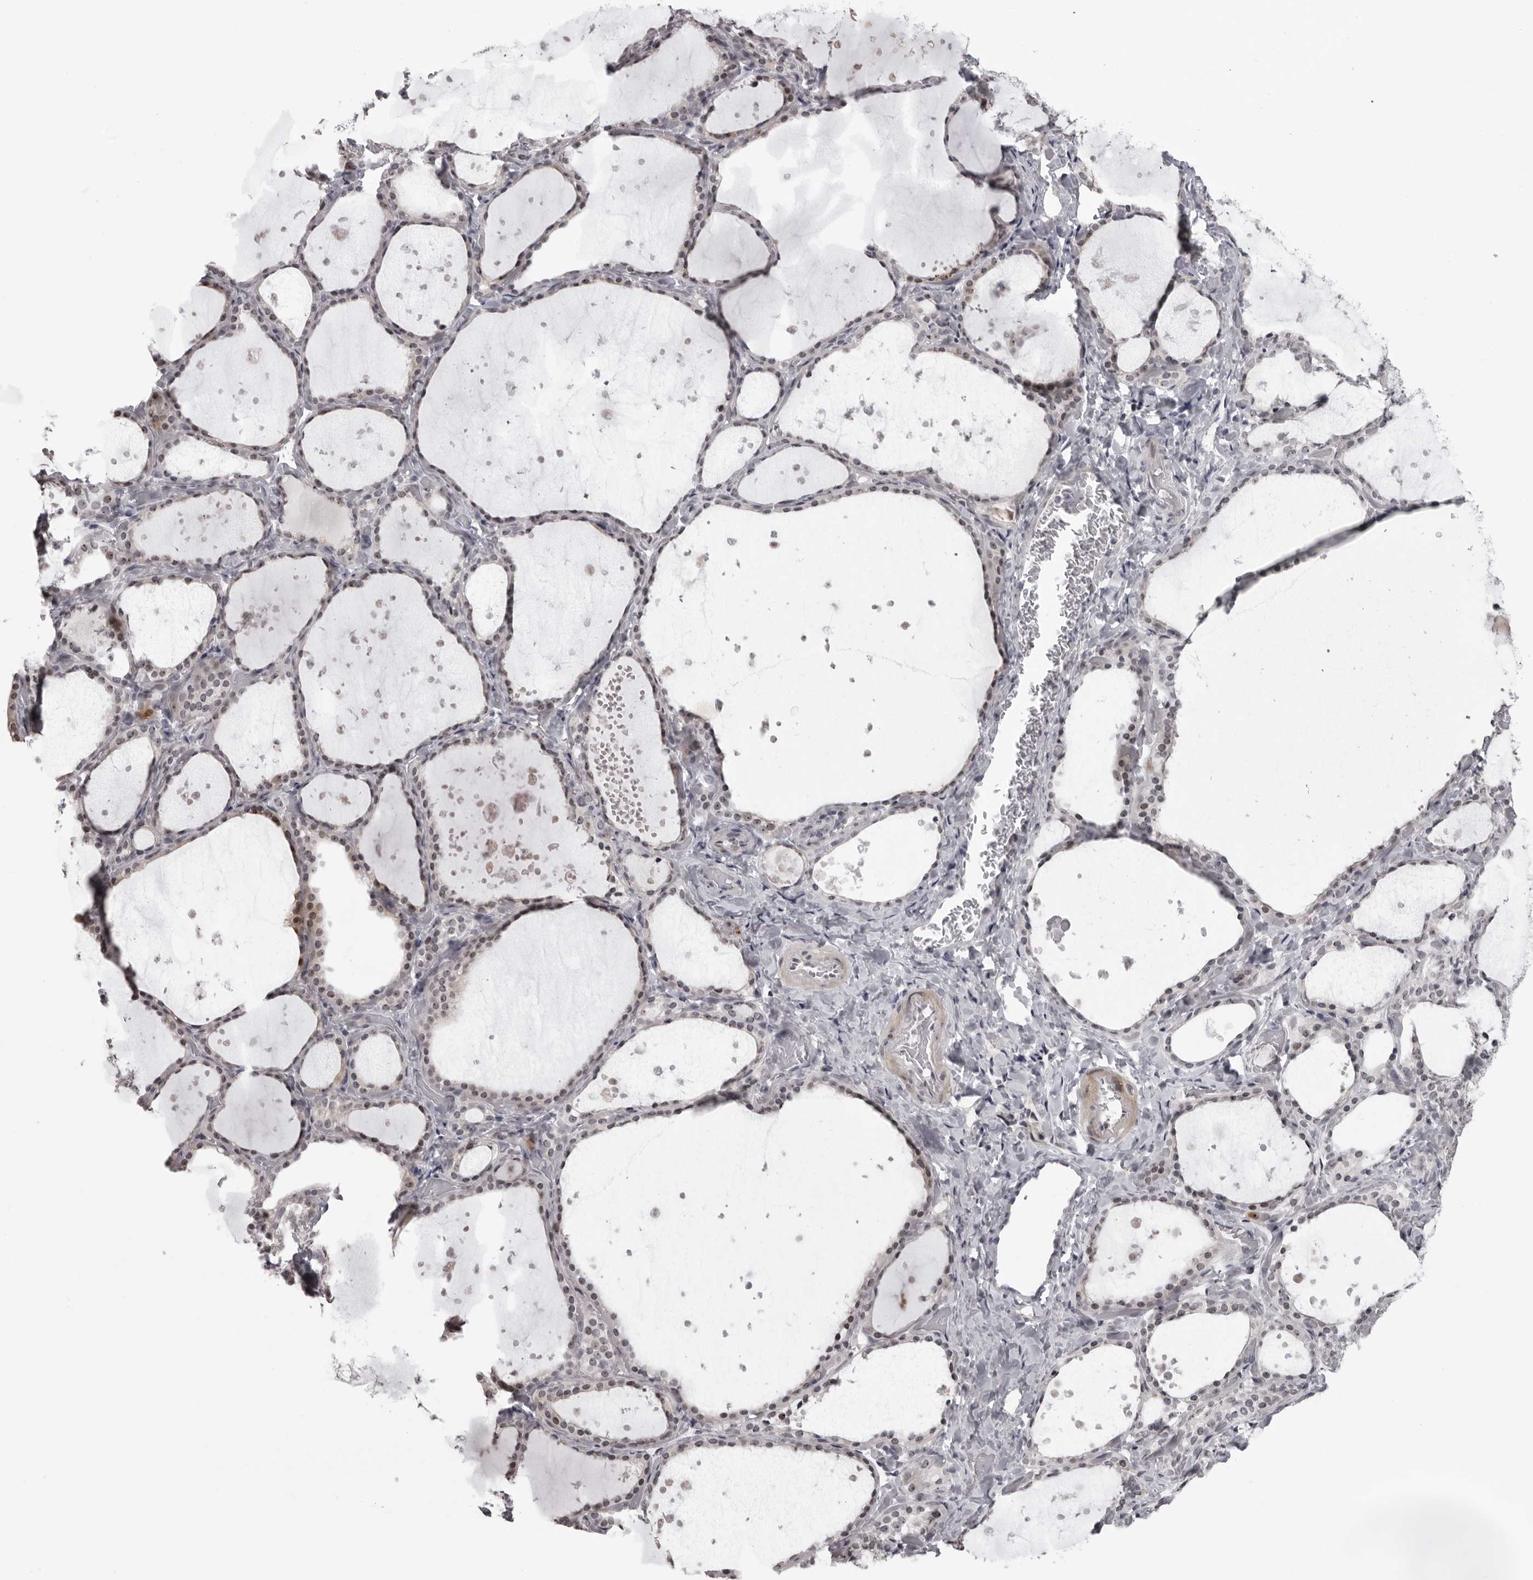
{"staining": {"intensity": "weak", "quantity": "25%-75%", "location": "nuclear"}, "tissue": "thyroid gland", "cell_type": "Glandular cells", "image_type": "normal", "snomed": [{"axis": "morphology", "description": "Normal tissue, NOS"}, {"axis": "topography", "description": "Thyroid gland"}], "caption": "Immunohistochemistry (IHC) of unremarkable human thyroid gland exhibits low levels of weak nuclear staining in about 25%-75% of glandular cells. The staining was performed using DAB (3,3'-diaminobenzidine), with brown indicating positive protein expression. Nuclei are stained blue with hematoxylin.", "gene": "HELZ", "patient": {"sex": "female", "age": 44}}